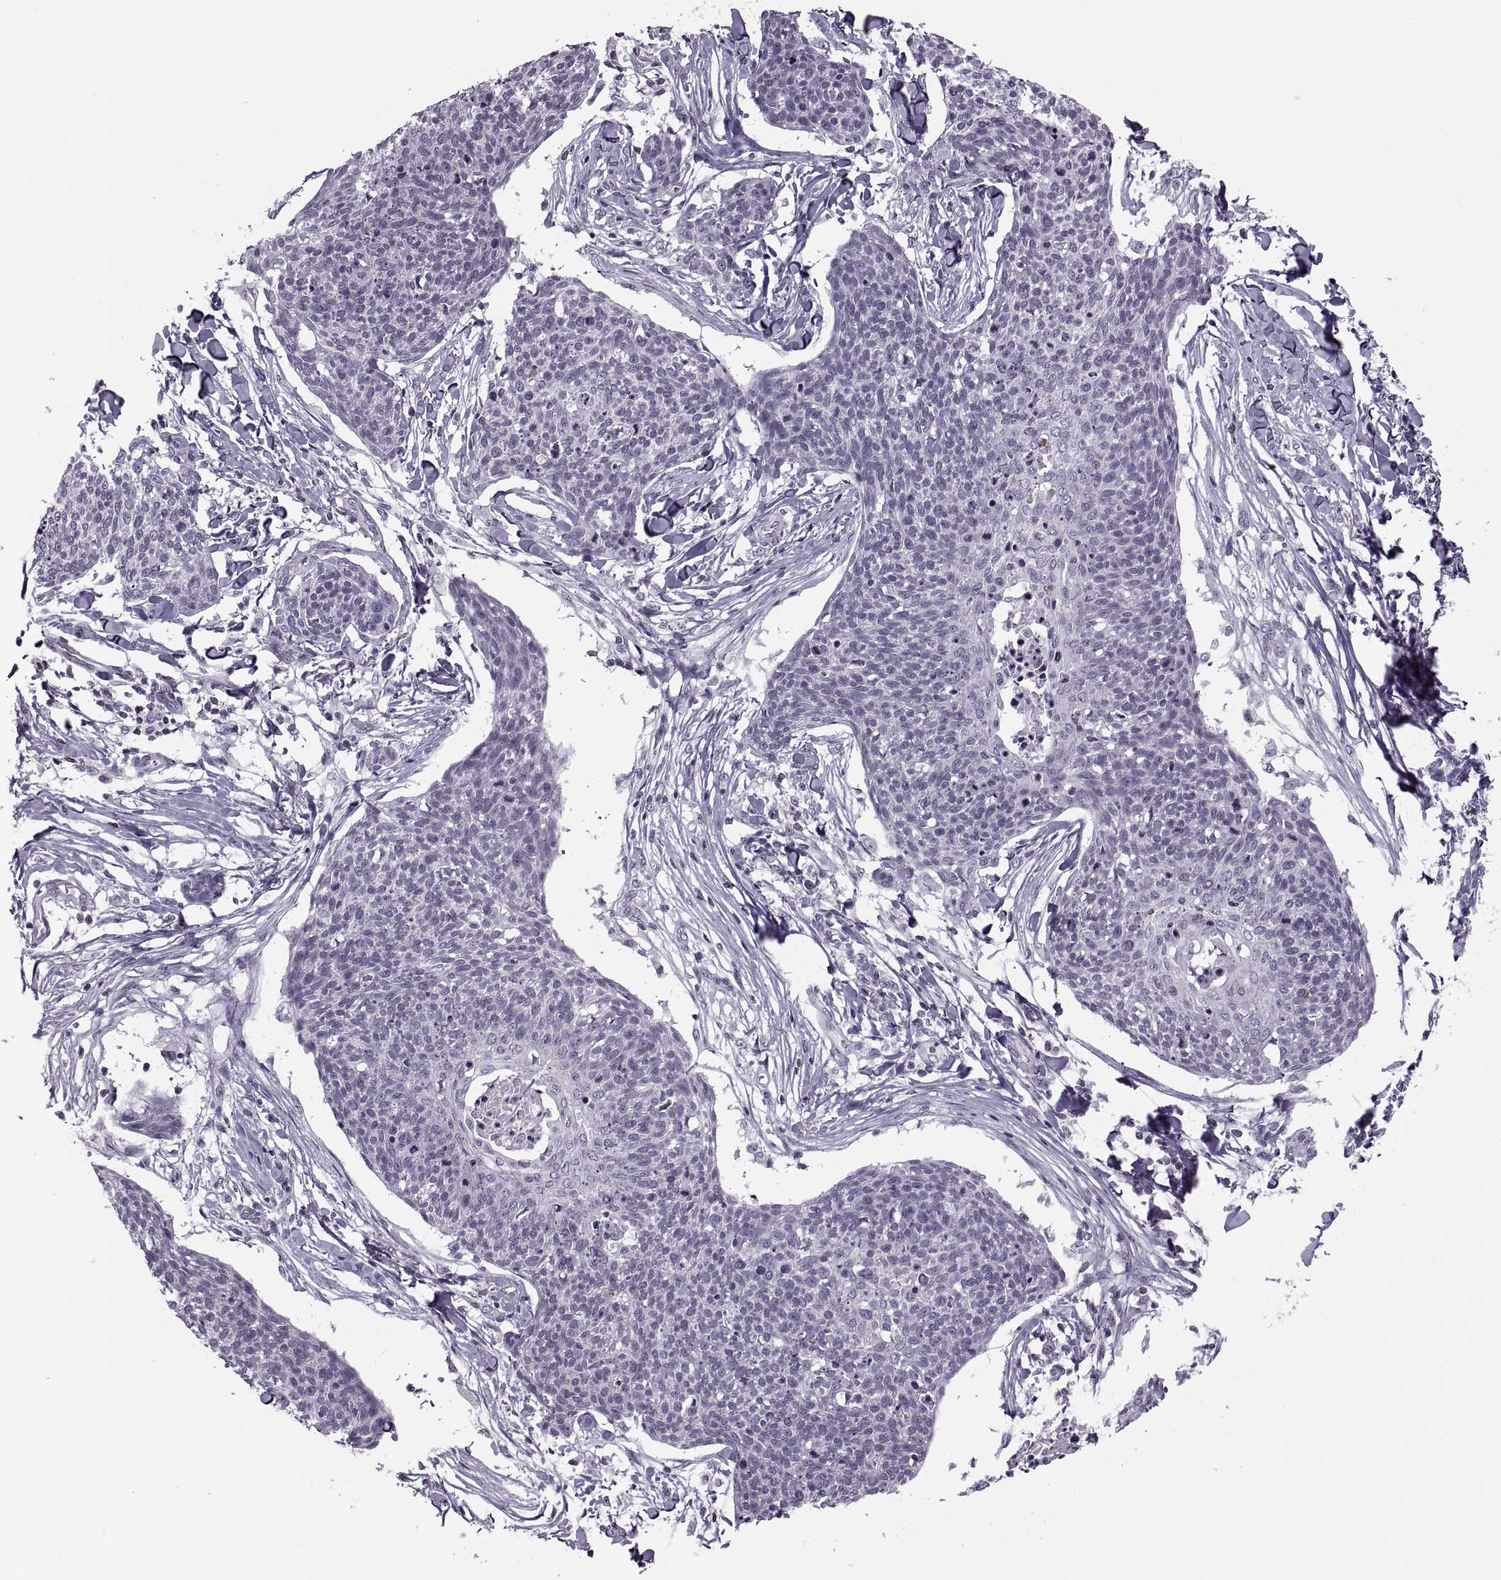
{"staining": {"intensity": "negative", "quantity": "none", "location": "none"}, "tissue": "skin cancer", "cell_type": "Tumor cells", "image_type": "cancer", "snomed": [{"axis": "morphology", "description": "Squamous cell carcinoma, NOS"}, {"axis": "topography", "description": "Skin"}, {"axis": "topography", "description": "Vulva"}], "caption": "Immunohistochemistry (IHC) photomicrograph of squamous cell carcinoma (skin) stained for a protein (brown), which shows no positivity in tumor cells.", "gene": "H1-8", "patient": {"sex": "female", "age": 75}}